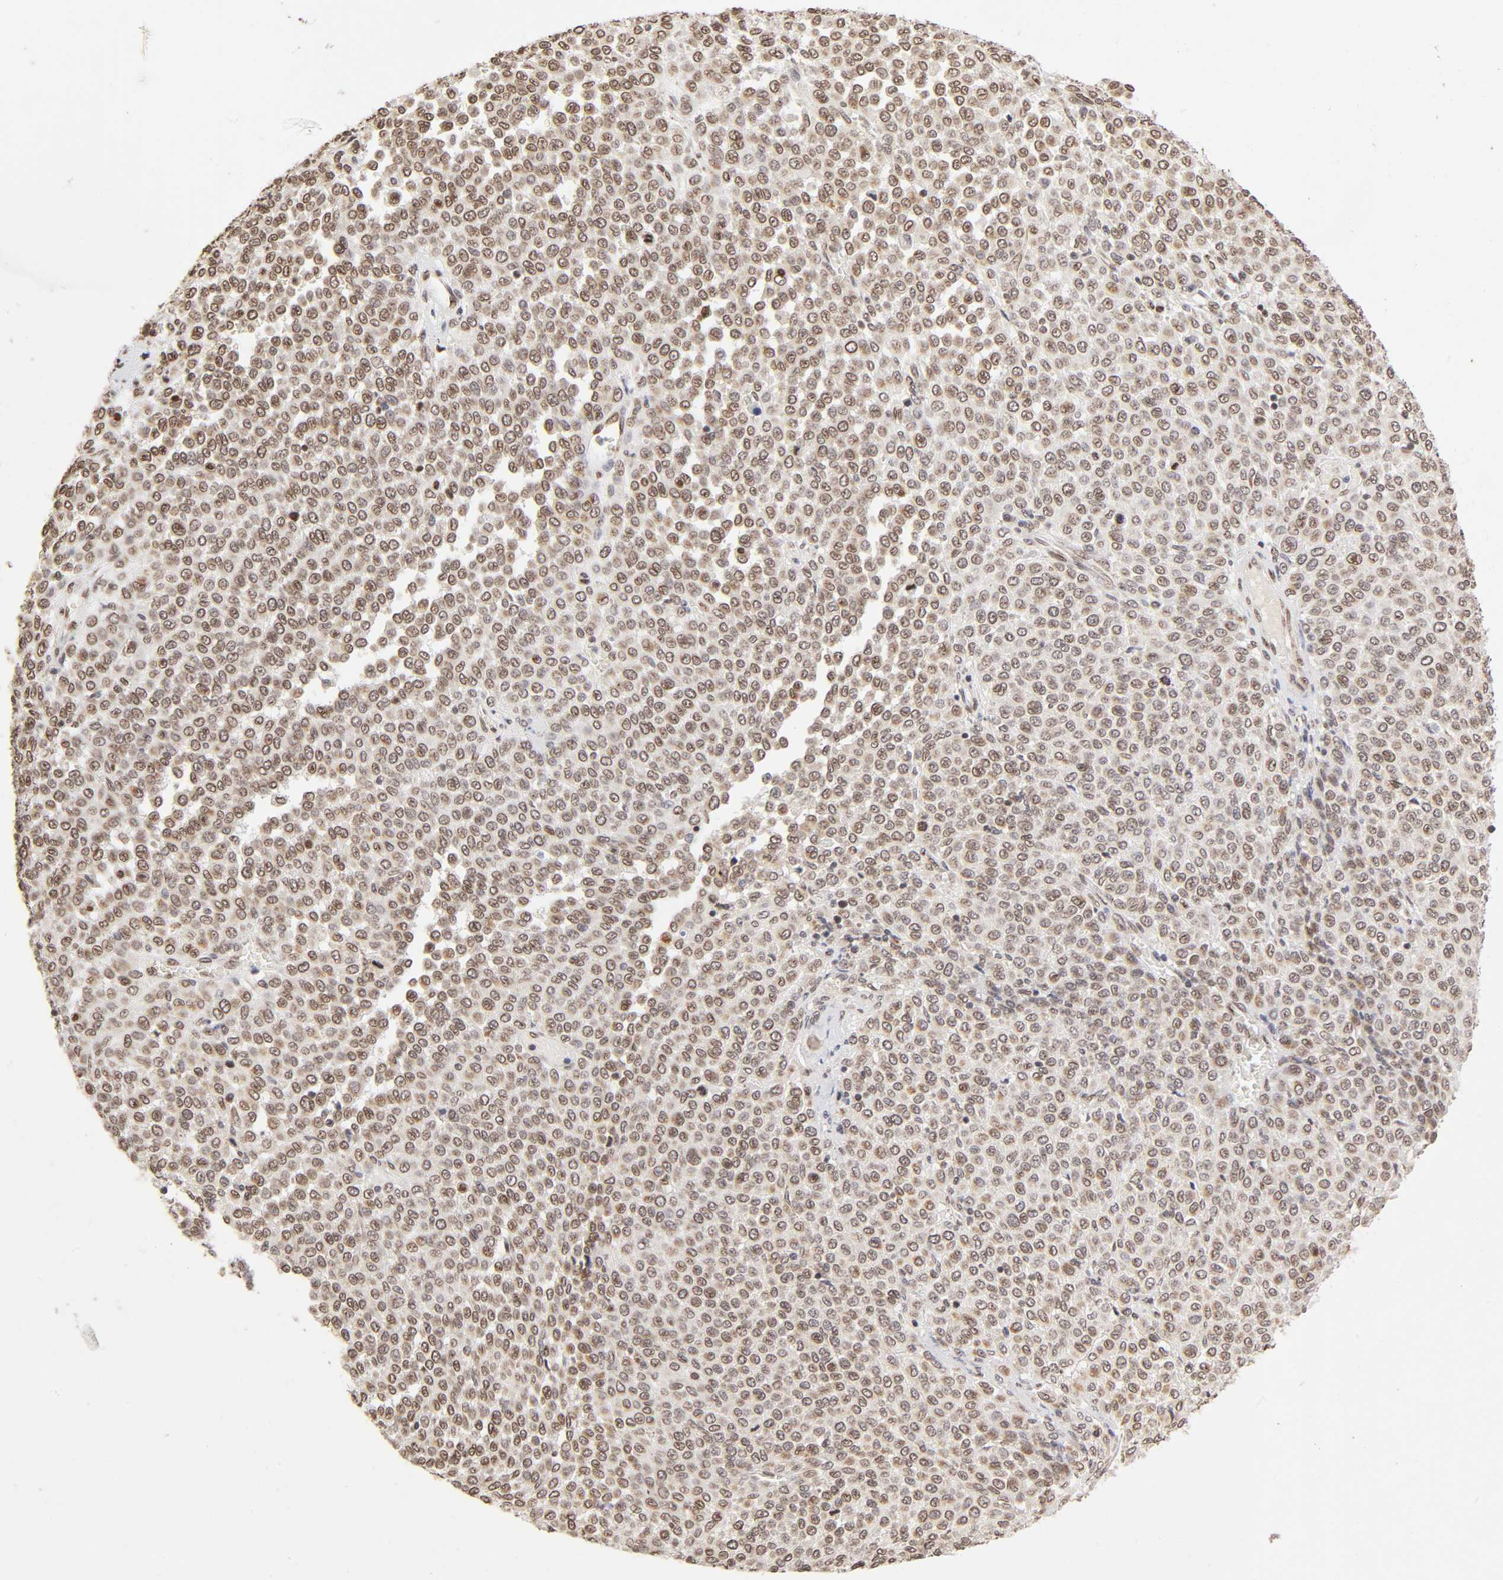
{"staining": {"intensity": "weak", "quantity": ">75%", "location": "cytoplasmic/membranous,nuclear"}, "tissue": "melanoma", "cell_type": "Tumor cells", "image_type": "cancer", "snomed": [{"axis": "morphology", "description": "Malignant melanoma, Metastatic site"}, {"axis": "topography", "description": "Pancreas"}], "caption": "An image of human malignant melanoma (metastatic site) stained for a protein shows weak cytoplasmic/membranous and nuclear brown staining in tumor cells.", "gene": "MLLT6", "patient": {"sex": "female", "age": 30}}